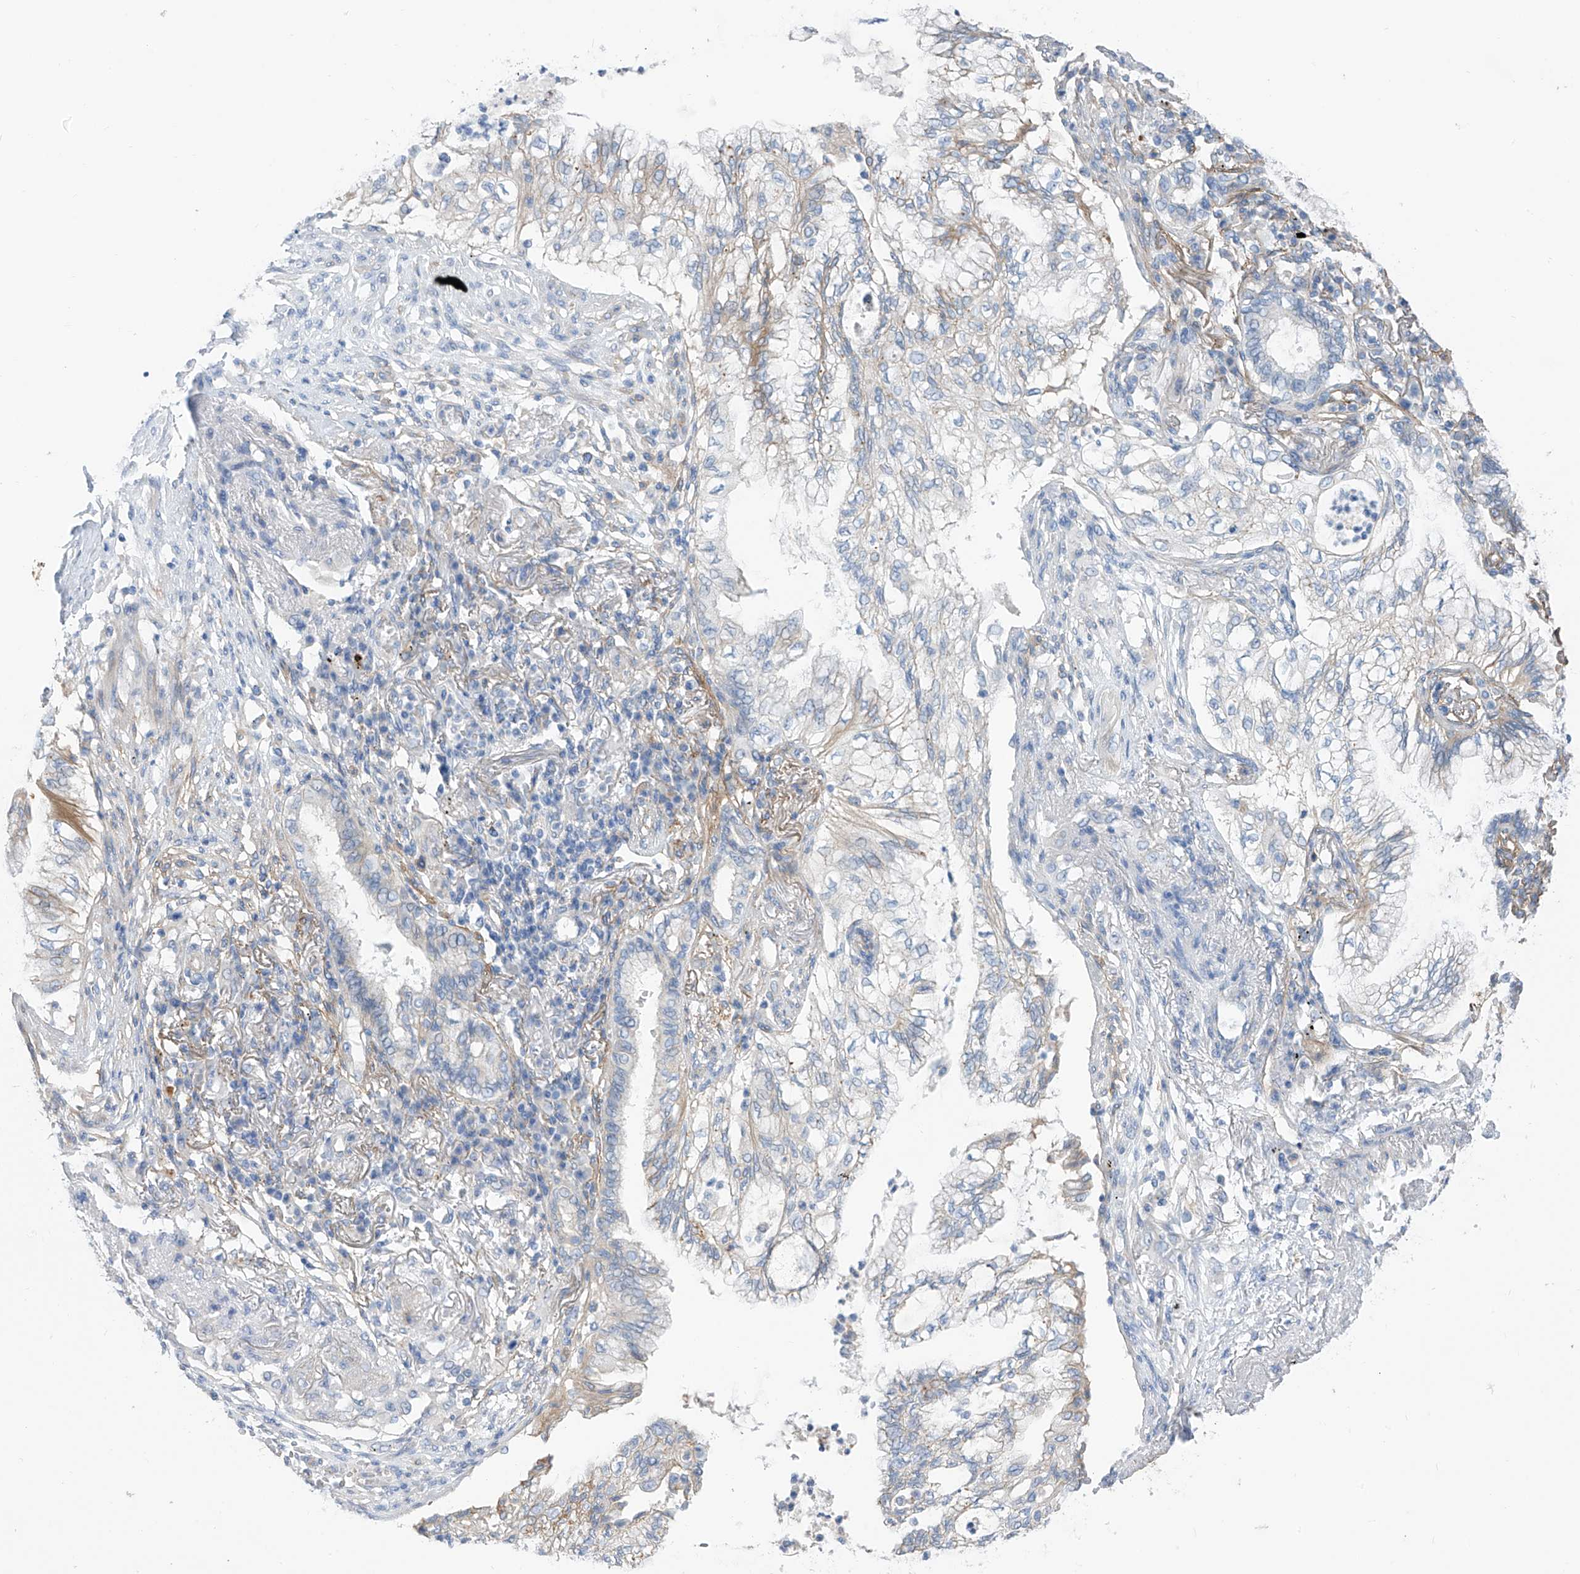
{"staining": {"intensity": "moderate", "quantity": "<25%", "location": "cytoplasmic/membranous"}, "tissue": "lung cancer", "cell_type": "Tumor cells", "image_type": "cancer", "snomed": [{"axis": "morphology", "description": "Adenocarcinoma, NOS"}, {"axis": "topography", "description": "Lung"}], "caption": "Brown immunohistochemical staining in human lung adenocarcinoma displays moderate cytoplasmic/membranous positivity in approximately <25% of tumor cells. Immunohistochemistry stains the protein of interest in brown and the nuclei are stained blue.", "gene": "ITGA9", "patient": {"sex": "female", "age": 70}}